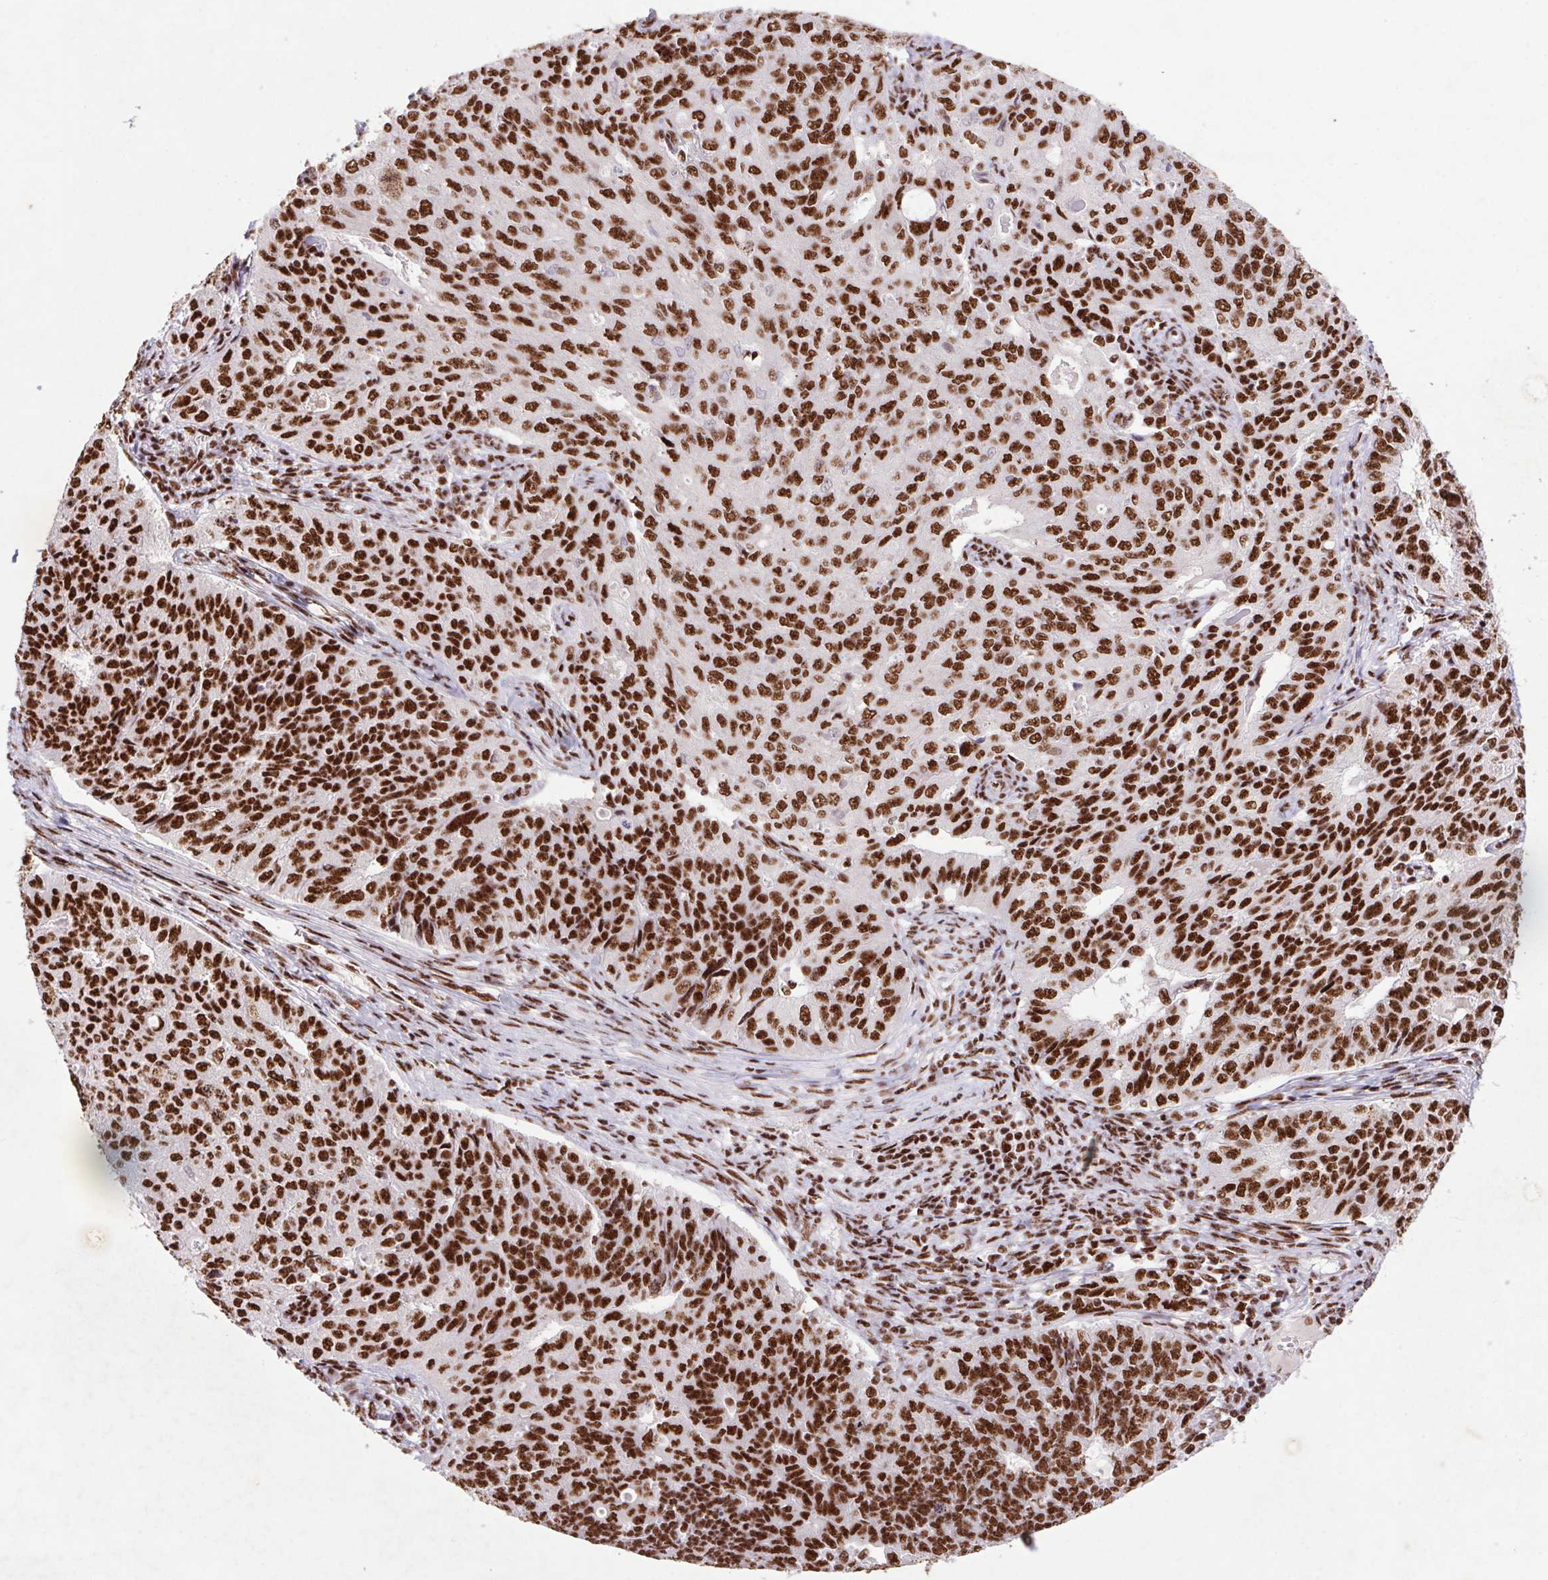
{"staining": {"intensity": "strong", "quantity": ">75%", "location": "nuclear"}, "tissue": "endometrial cancer", "cell_type": "Tumor cells", "image_type": "cancer", "snomed": [{"axis": "morphology", "description": "Adenocarcinoma, NOS"}, {"axis": "topography", "description": "Endometrium"}], "caption": "Human endometrial cancer (adenocarcinoma) stained for a protein (brown) exhibits strong nuclear positive expression in approximately >75% of tumor cells.", "gene": "LDLRAD4", "patient": {"sex": "female", "age": 43}}